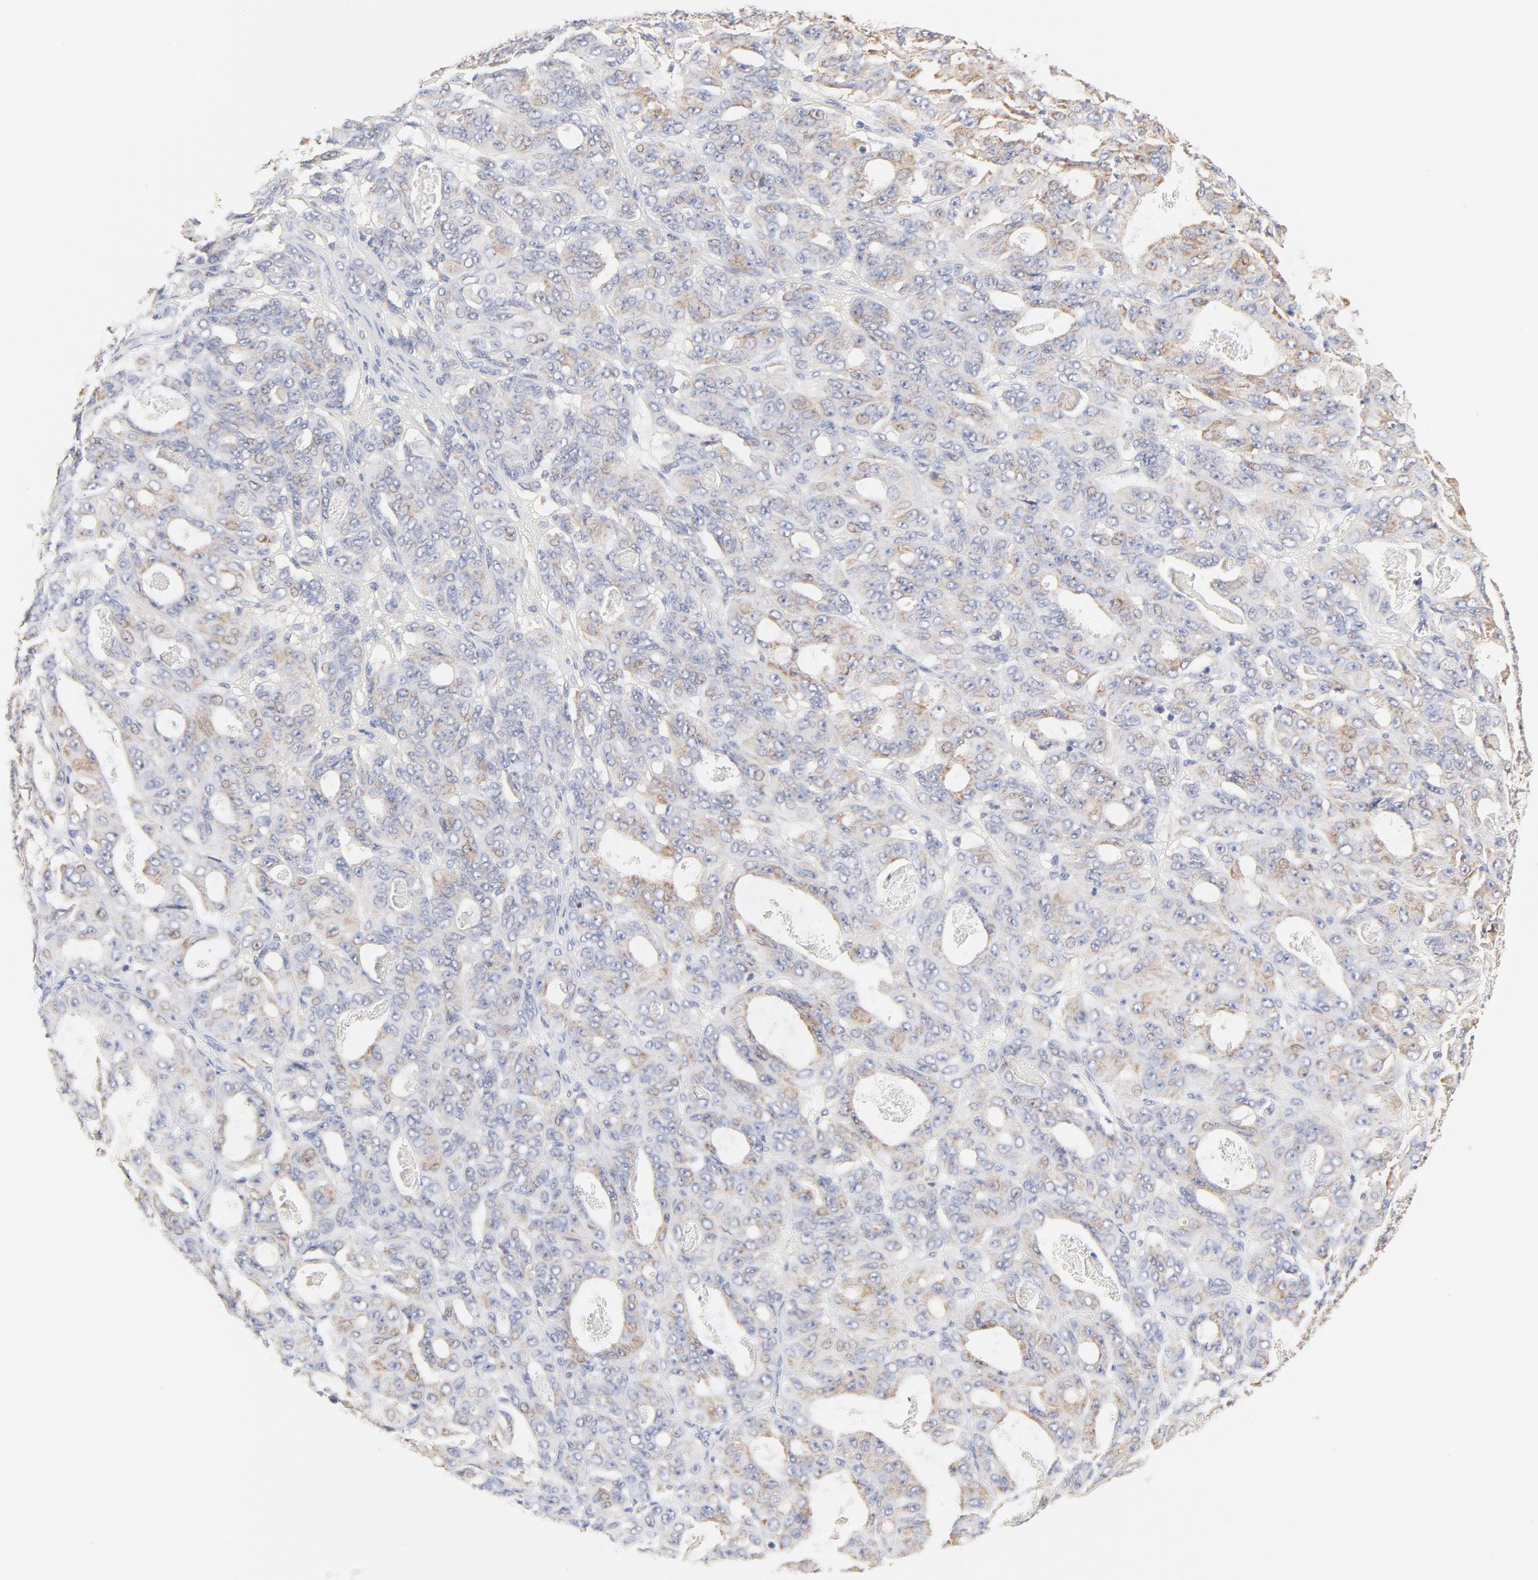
{"staining": {"intensity": "weak", "quantity": "25%-75%", "location": "cytoplasmic/membranous"}, "tissue": "ovarian cancer", "cell_type": "Tumor cells", "image_type": "cancer", "snomed": [{"axis": "morphology", "description": "Carcinoma, endometroid"}, {"axis": "topography", "description": "Ovary"}], "caption": "Endometroid carcinoma (ovarian) tissue shows weak cytoplasmic/membranous staining in approximately 25%-75% of tumor cells, visualized by immunohistochemistry.", "gene": "MTERF2", "patient": {"sex": "female", "age": 61}}